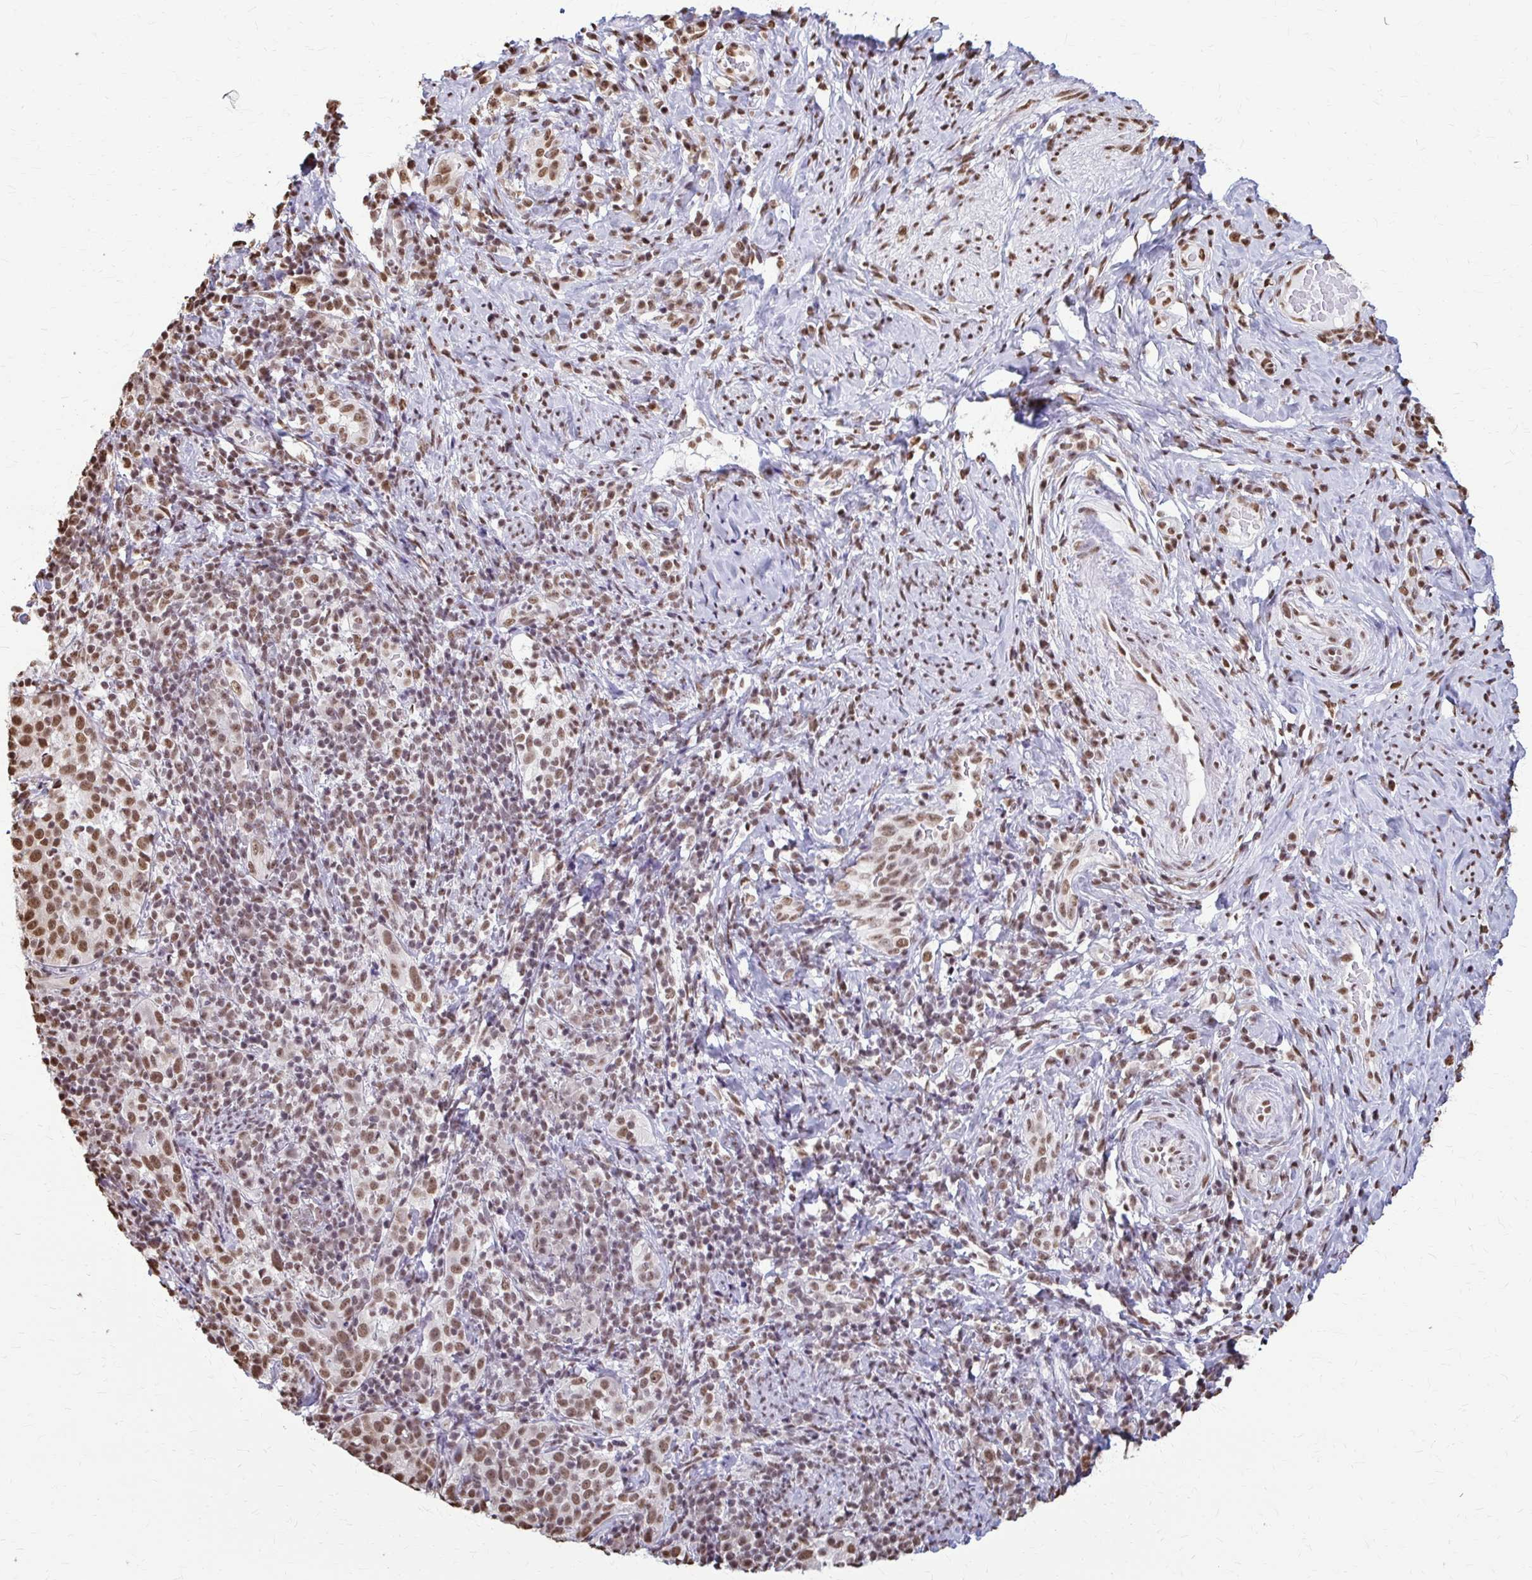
{"staining": {"intensity": "moderate", "quantity": ">75%", "location": "nuclear"}, "tissue": "cervical cancer", "cell_type": "Tumor cells", "image_type": "cancer", "snomed": [{"axis": "morphology", "description": "Squamous cell carcinoma, NOS"}, {"axis": "topography", "description": "Cervix"}], "caption": "Immunohistochemistry image of human squamous cell carcinoma (cervical) stained for a protein (brown), which displays medium levels of moderate nuclear expression in about >75% of tumor cells.", "gene": "SNRPA", "patient": {"sex": "female", "age": 75}}